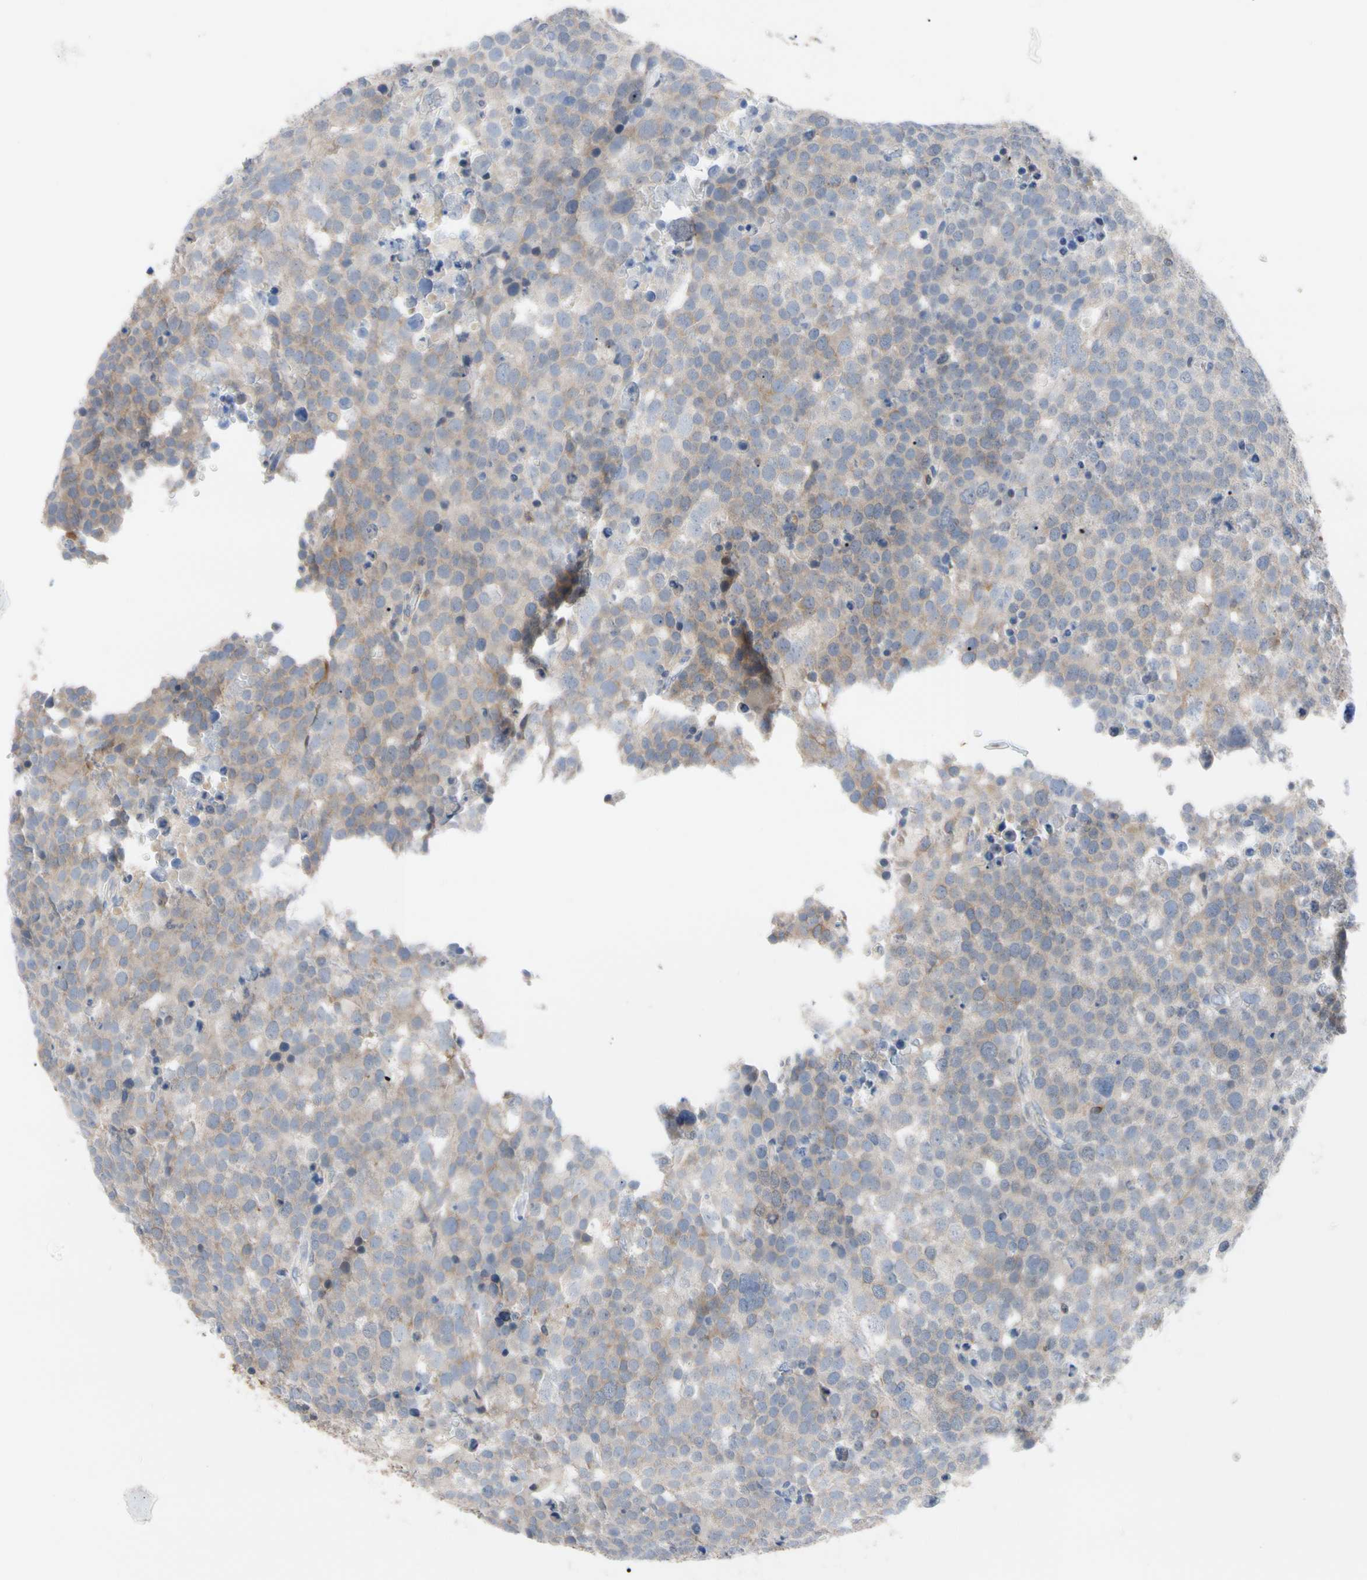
{"staining": {"intensity": "weak", "quantity": "<25%", "location": "cytoplasmic/membranous"}, "tissue": "testis cancer", "cell_type": "Tumor cells", "image_type": "cancer", "snomed": [{"axis": "morphology", "description": "Seminoma, NOS"}, {"axis": "topography", "description": "Testis"}], "caption": "A high-resolution histopathology image shows immunohistochemistry (IHC) staining of testis cancer (seminoma), which reveals no significant staining in tumor cells.", "gene": "MCL1", "patient": {"sex": "male", "age": 71}}